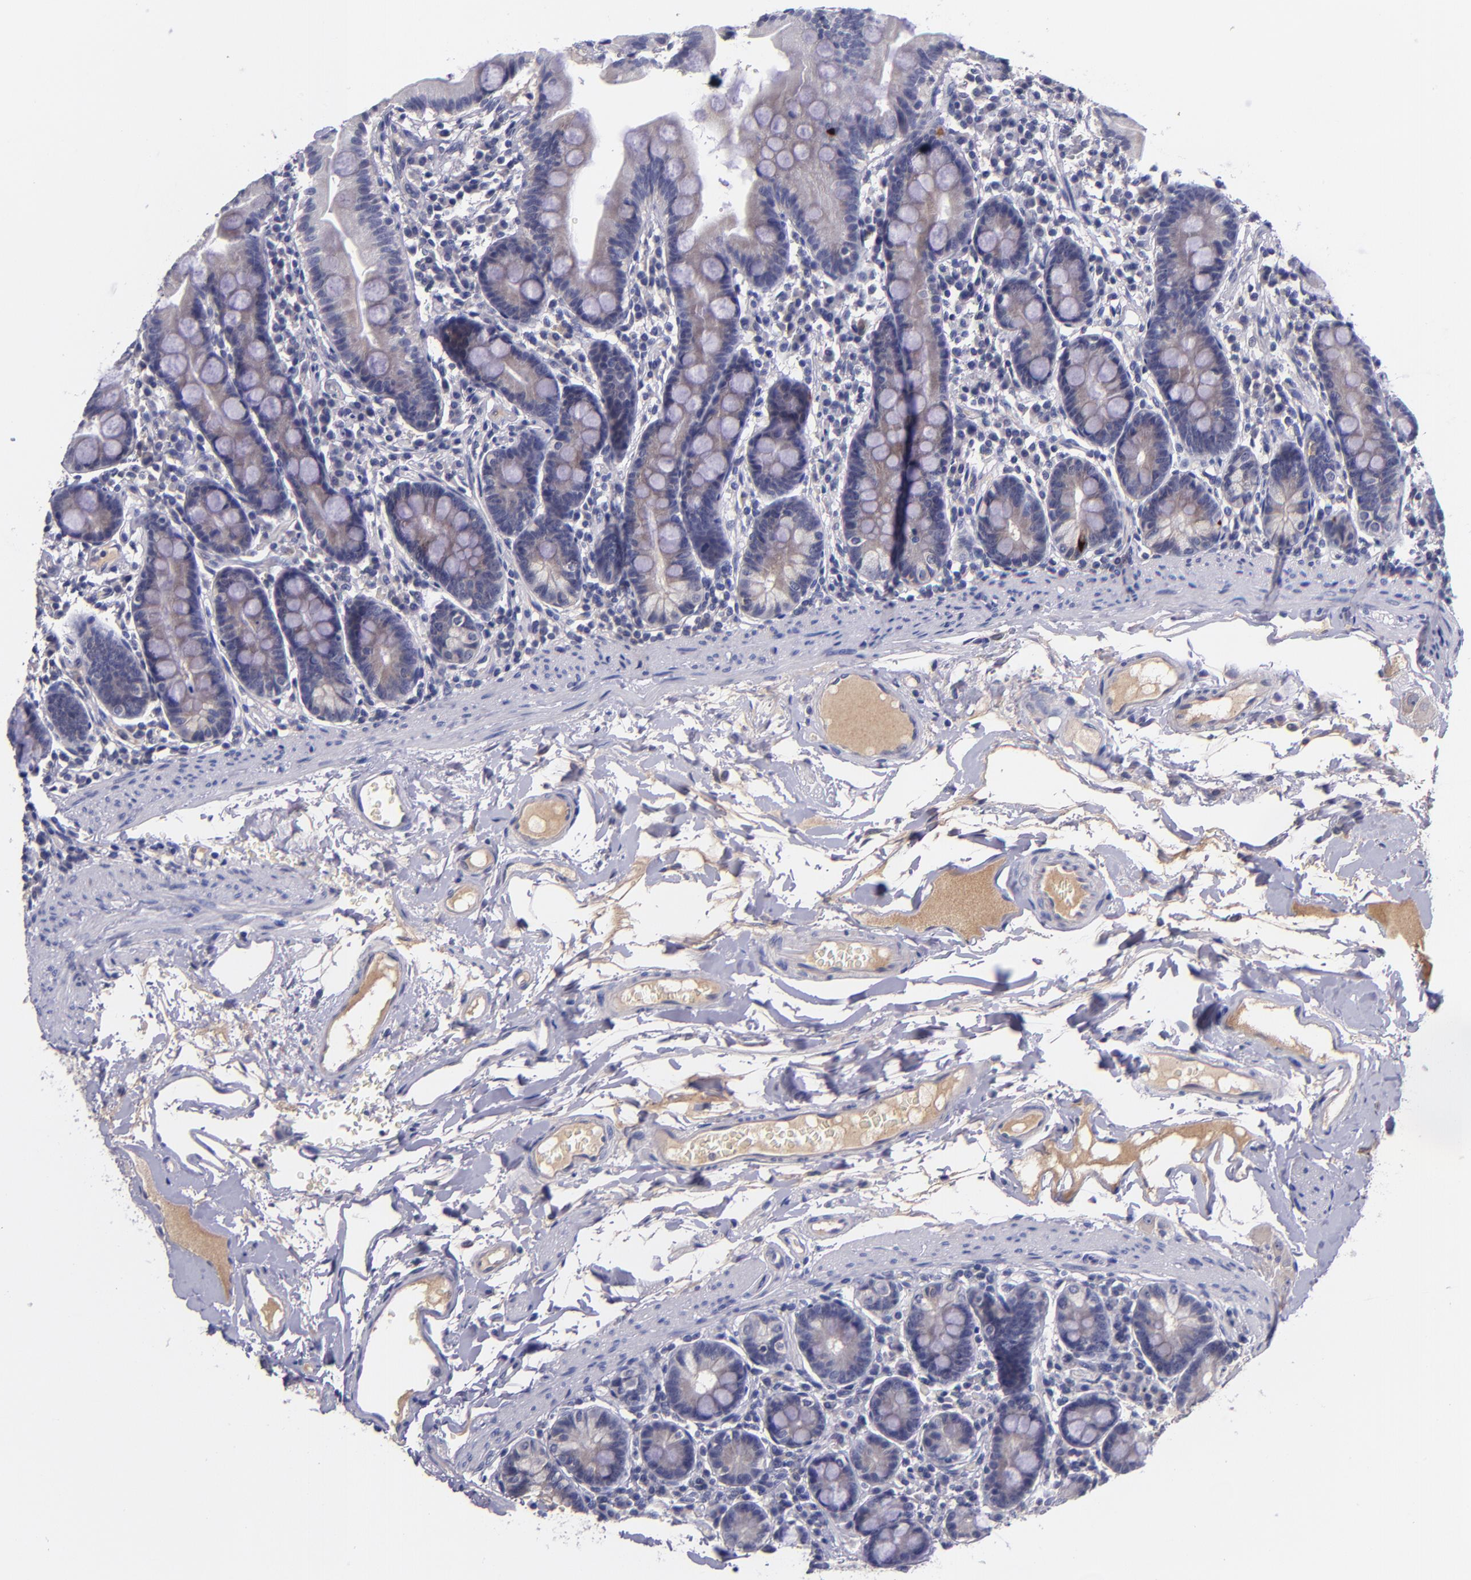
{"staining": {"intensity": "weak", "quantity": ">75%", "location": "cytoplasmic/membranous"}, "tissue": "duodenum", "cell_type": "Glandular cells", "image_type": "normal", "snomed": [{"axis": "morphology", "description": "Normal tissue, NOS"}, {"axis": "topography", "description": "Duodenum"}], "caption": "Immunohistochemistry (IHC) (DAB (3,3'-diaminobenzidine)) staining of normal human duodenum displays weak cytoplasmic/membranous protein positivity in approximately >75% of glandular cells.", "gene": "RBP4", "patient": {"sex": "male", "age": 50}}